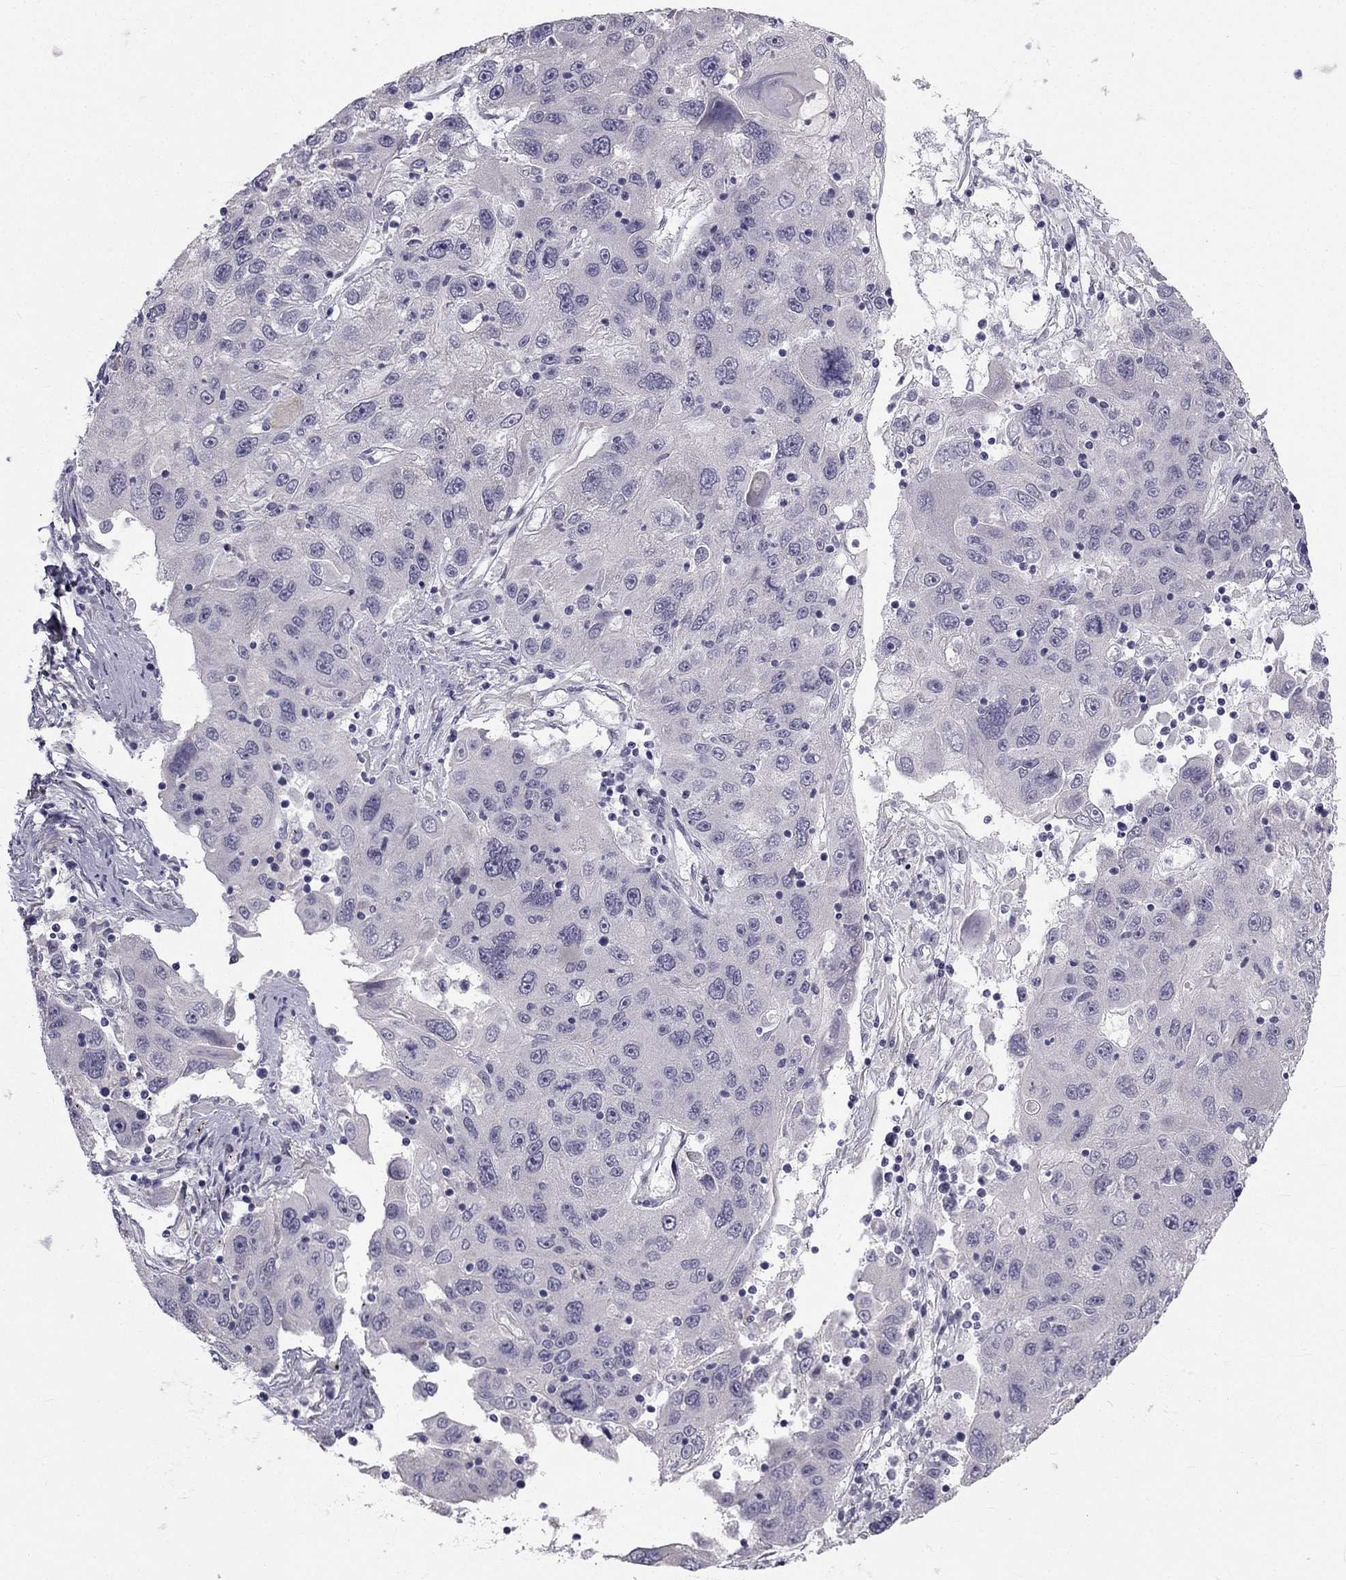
{"staining": {"intensity": "negative", "quantity": "none", "location": "none"}, "tissue": "stomach cancer", "cell_type": "Tumor cells", "image_type": "cancer", "snomed": [{"axis": "morphology", "description": "Adenocarcinoma, NOS"}, {"axis": "topography", "description": "Stomach"}], "caption": "Immunohistochemistry (IHC) micrograph of neoplastic tissue: stomach adenocarcinoma stained with DAB shows no significant protein staining in tumor cells. The staining was performed using DAB to visualize the protein expression in brown, while the nuclei were stained in blue with hematoxylin (Magnification: 20x).", "gene": "CCDC40", "patient": {"sex": "male", "age": 56}}